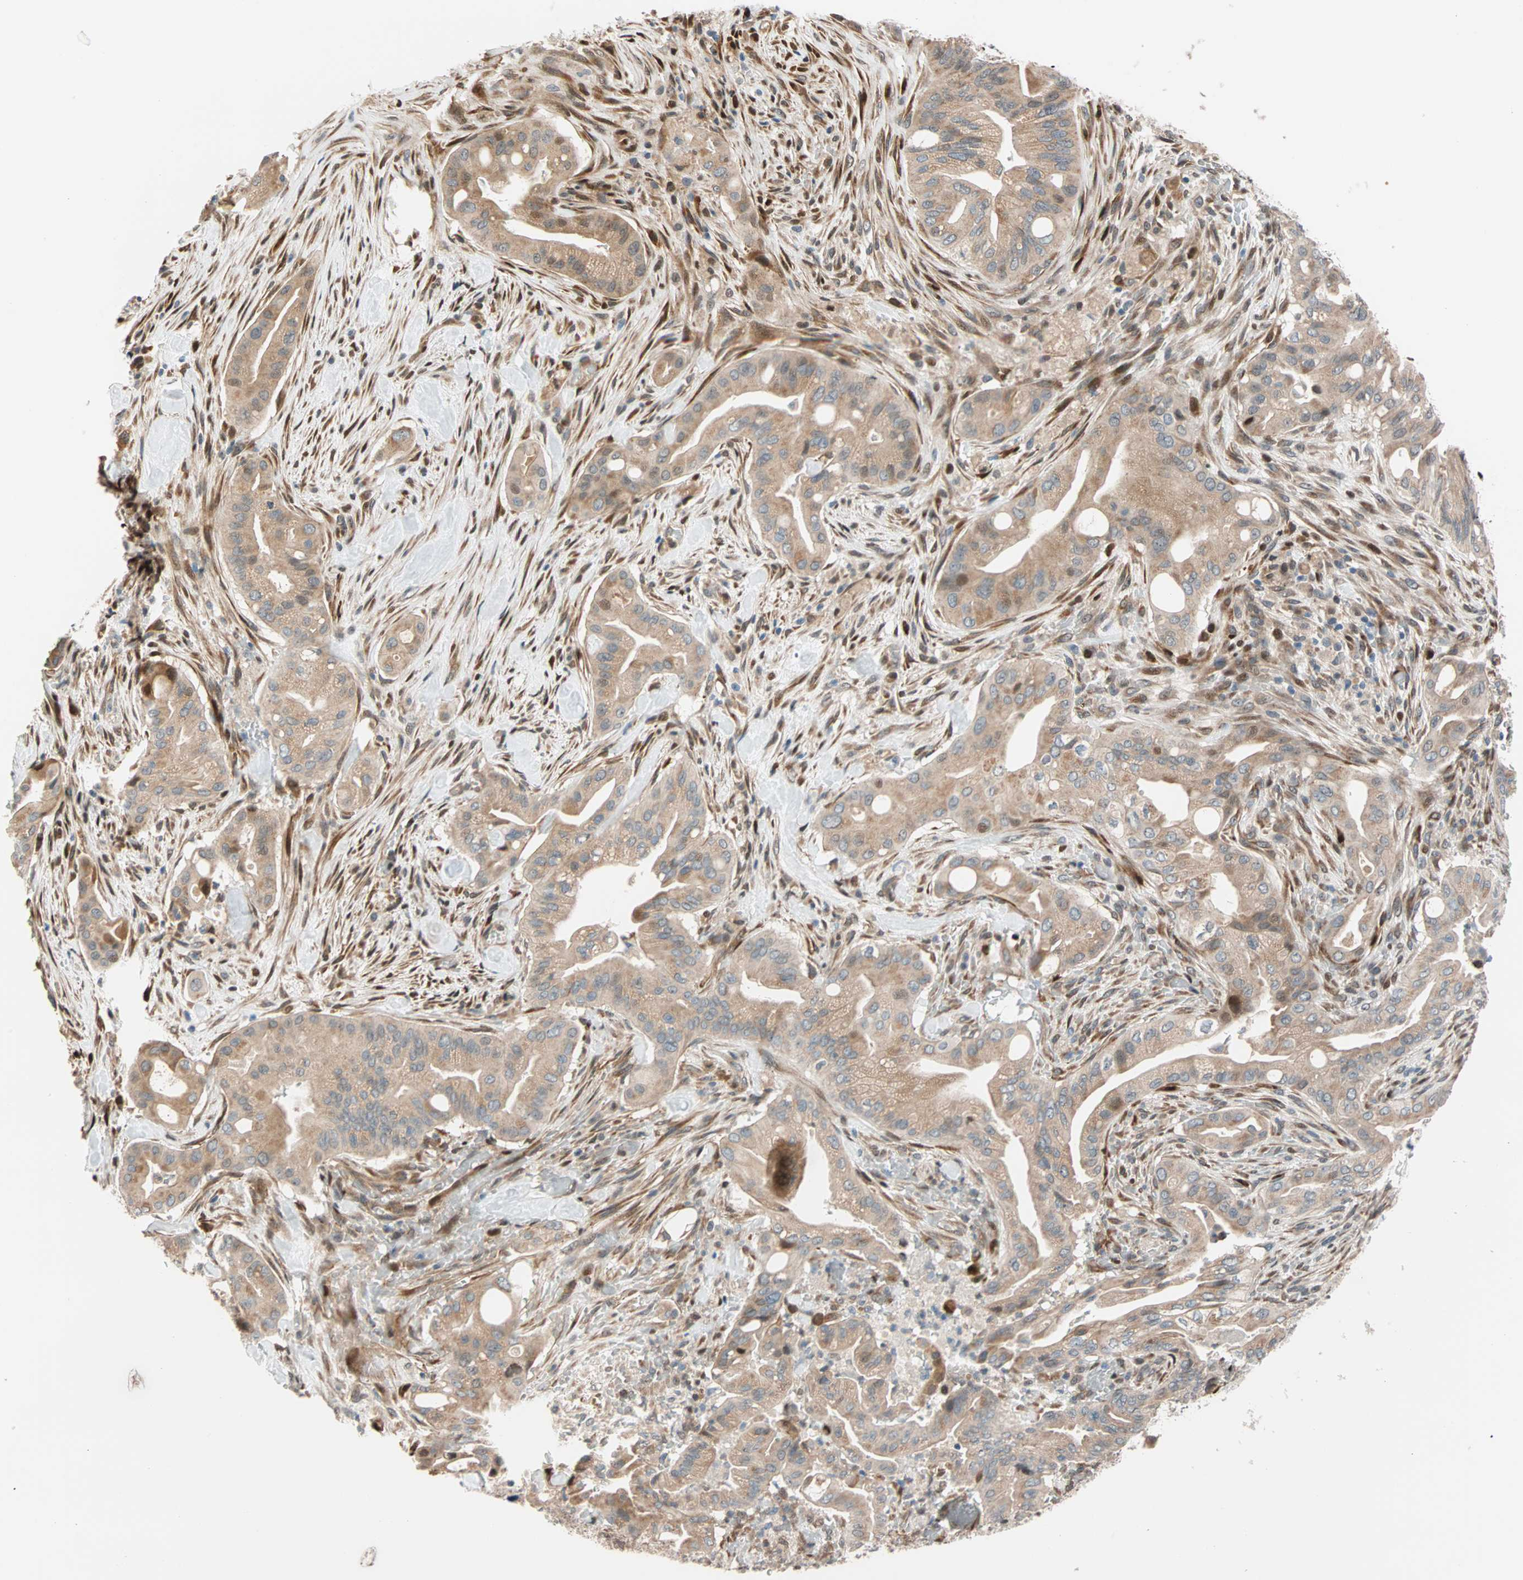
{"staining": {"intensity": "moderate", "quantity": ">75%", "location": "cytoplasmic/membranous"}, "tissue": "liver cancer", "cell_type": "Tumor cells", "image_type": "cancer", "snomed": [{"axis": "morphology", "description": "Cholangiocarcinoma"}, {"axis": "topography", "description": "Liver"}], "caption": "Liver cancer tissue reveals moderate cytoplasmic/membranous positivity in approximately >75% of tumor cells", "gene": "HECW1", "patient": {"sex": "female", "age": 68}}